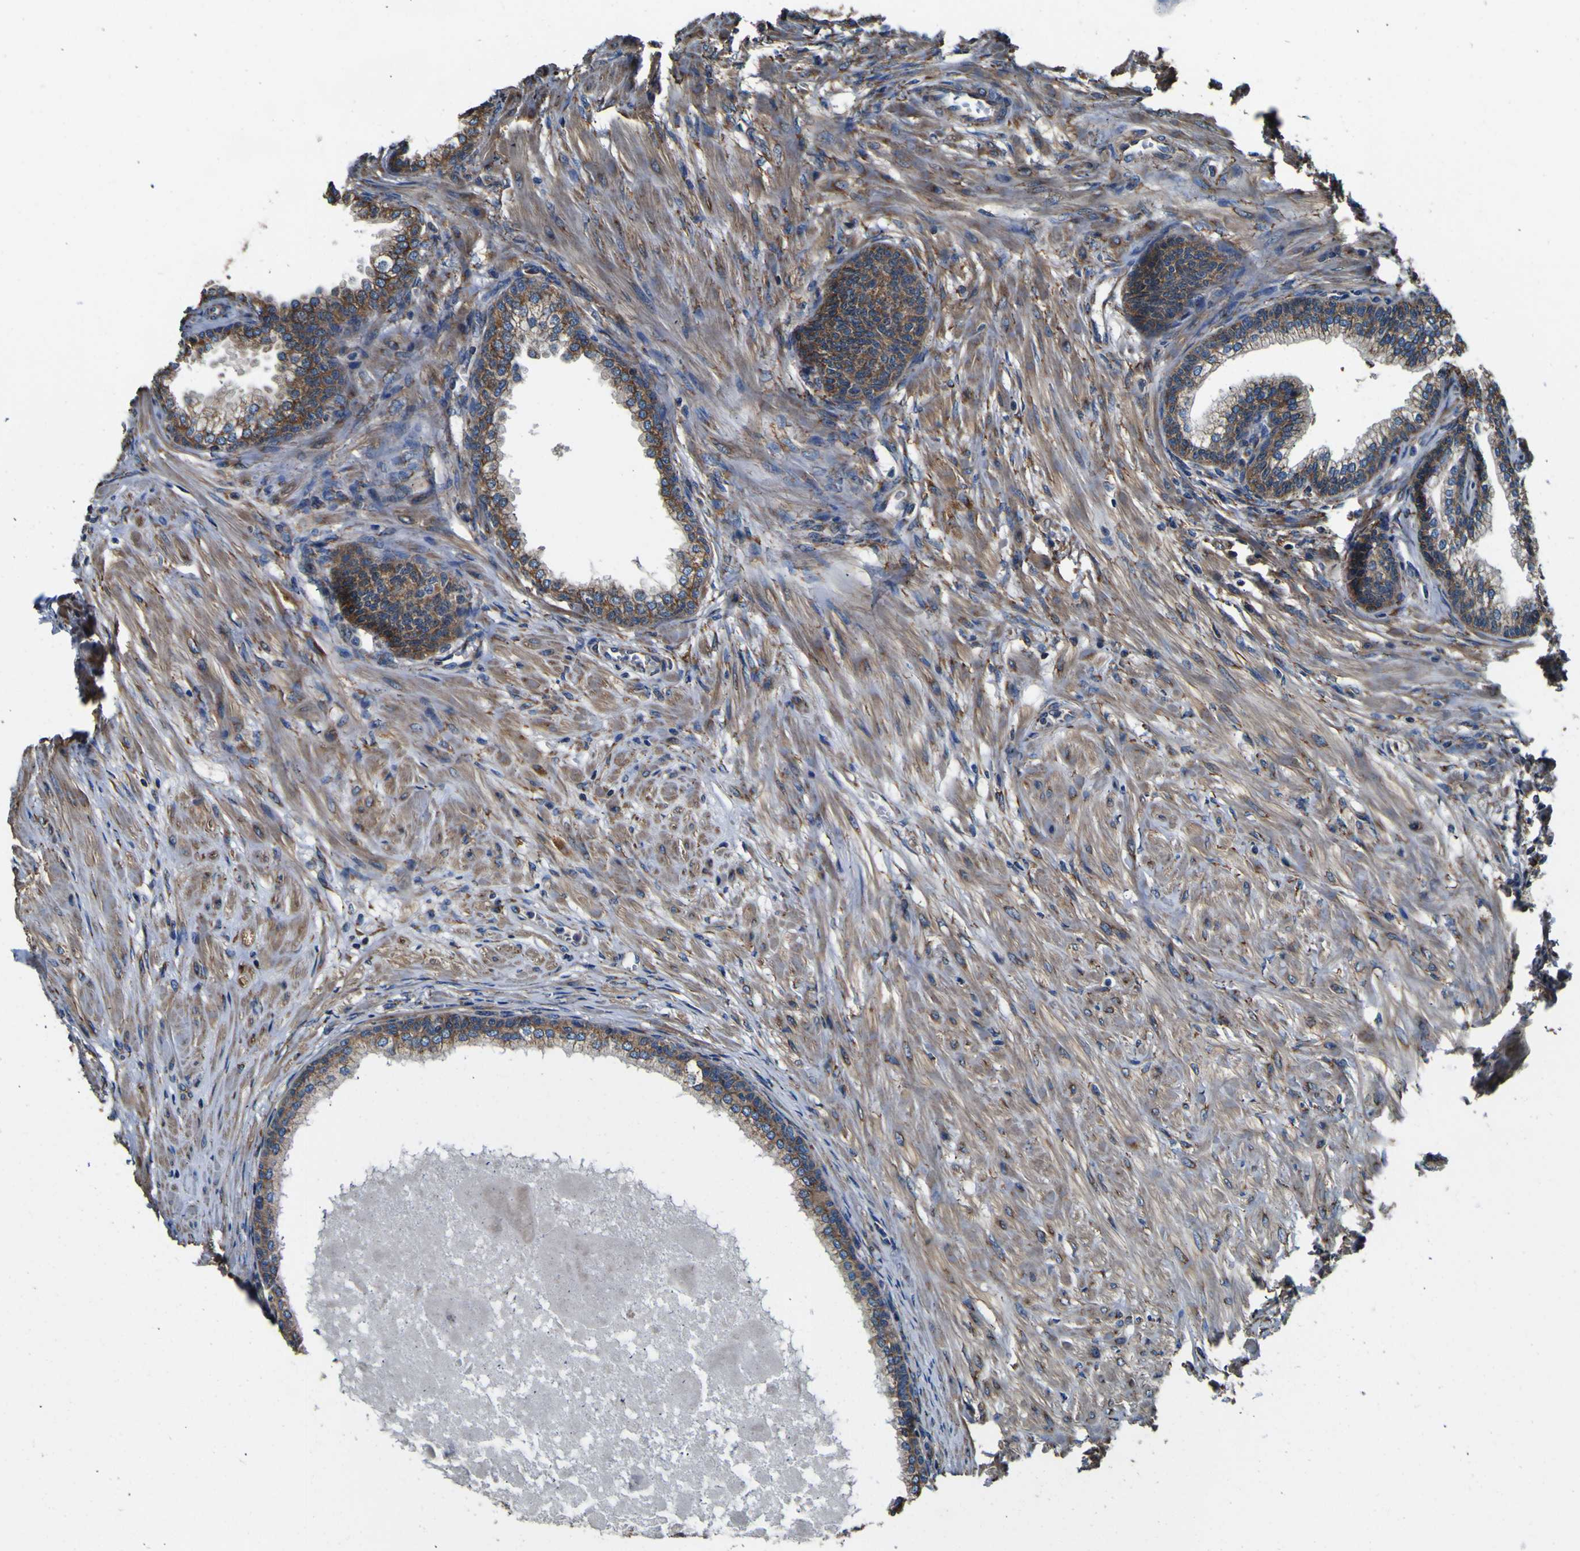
{"staining": {"intensity": "moderate", "quantity": ">75%", "location": "cytoplasmic/membranous"}, "tissue": "prostate", "cell_type": "Glandular cells", "image_type": "normal", "snomed": [{"axis": "morphology", "description": "Normal tissue, NOS"}, {"axis": "morphology", "description": "Urothelial carcinoma, Low grade"}, {"axis": "topography", "description": "Urinary bladder"}, {"axis": "topography", "description": "Prostate"}], "caption": "High-magnification brightfield microscopy of benign prostate stained with DAB (brown) and counterstained with hematoxylin (blue). glandular cells exhibit moderate cytoplasmic/membranous positivity is appreciated in approximately>75% of cells.", "gene": "INPP5A", "patient": {"sex": "male", "age": 60}}